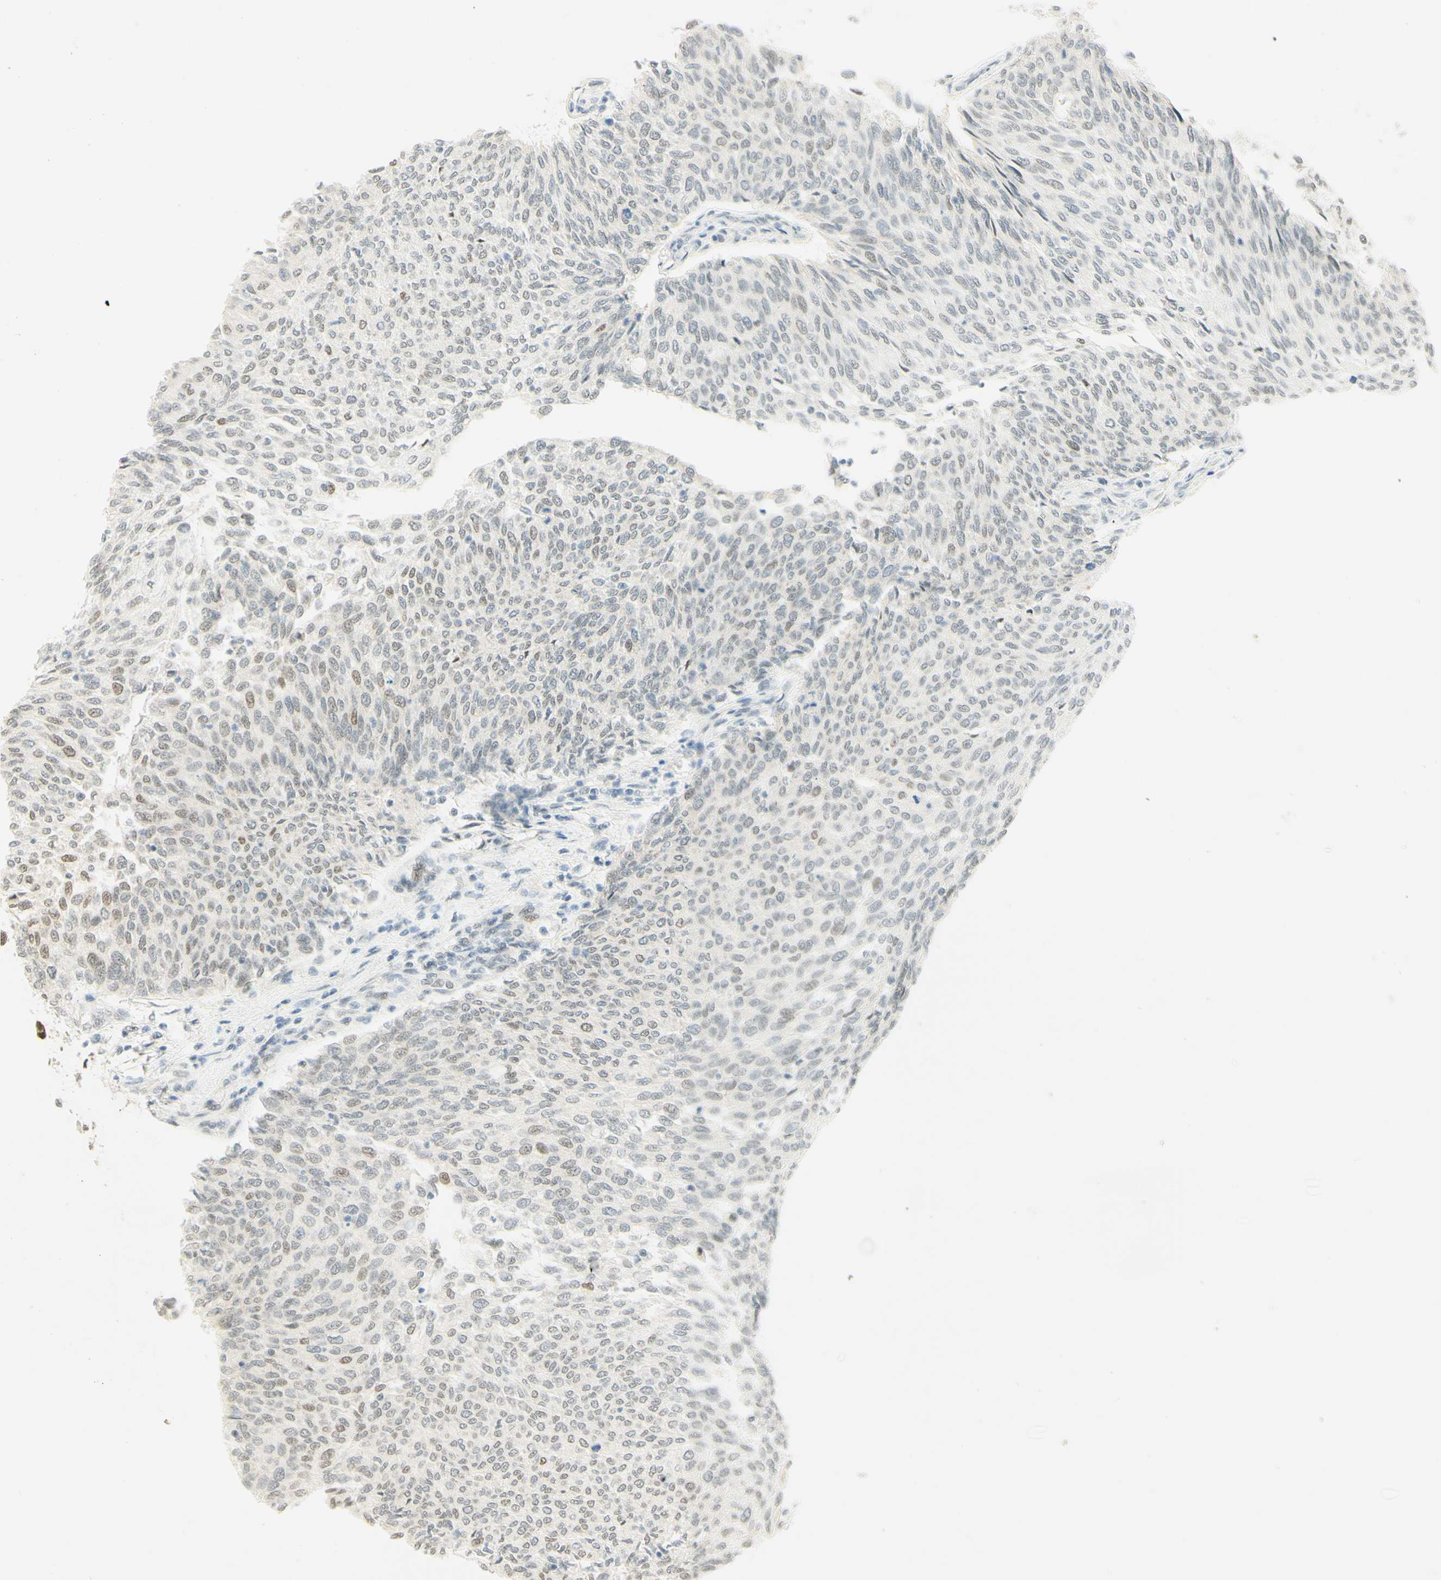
{"staining": {"intensity": "weak", "quantity": ">75%", "location": "nuclear"}, "tissue": "urothelial cancer", "cell_type": "Tumor cells", "image_type": "cancer", "snomed": [{"axis": "morphology", "description": "Urothelial carcinoma, Low grade"}, {"axis": "topography", "description": "Urinary bladder"}], "caption": "A brown stain highlights weak nuclear expression of a protein in human urothelial cancer tumor cells. The staining is performed using DAB (3,3'-diaminobenzidine) brown chromogen to label protein expression. The nuclei are counter-stained blue using hematoxylin.", "gene": "PMS2", "patient": {"sex": "female", "age": 79}}